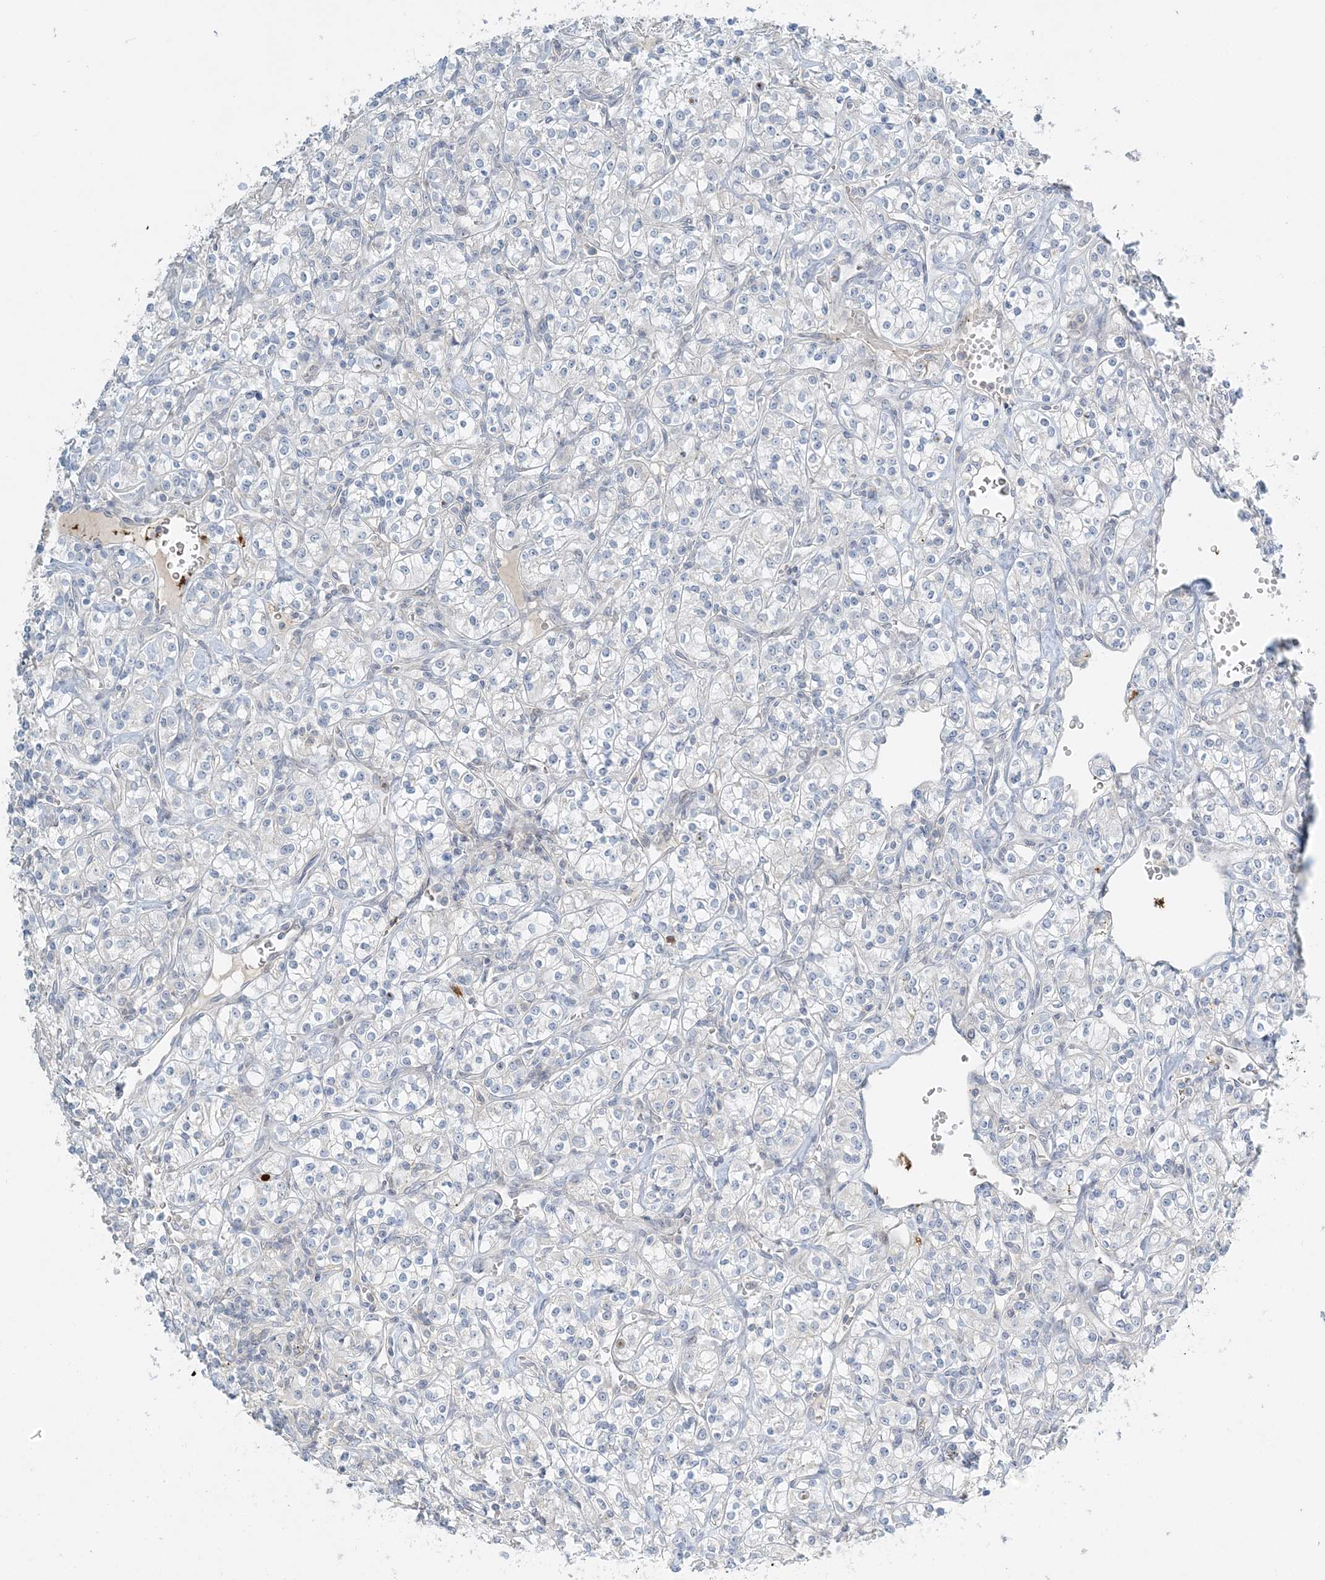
{"staining": {"intensity": "negative", "quantity": "none", "location": "none"}, "tissue": "renal cancer", "cell_type": "Tumor cells", "image_type": "cancer", "snomed": [{"axis": "morphology", "description": "Adenocarcinoma, NOS"}, {"axis": "topography", "description": "Kidney"}], "caption": "This photomicrograph is of renal adenocarcinoma stained with immunohistochemistry to label a protein in brown with the nuclei are counter-stained blue. There is no staining in tumor cells. Nuclei are stained in blue.", "gene": "NAA11", "patient": {"sex": "male", "age": 77}}